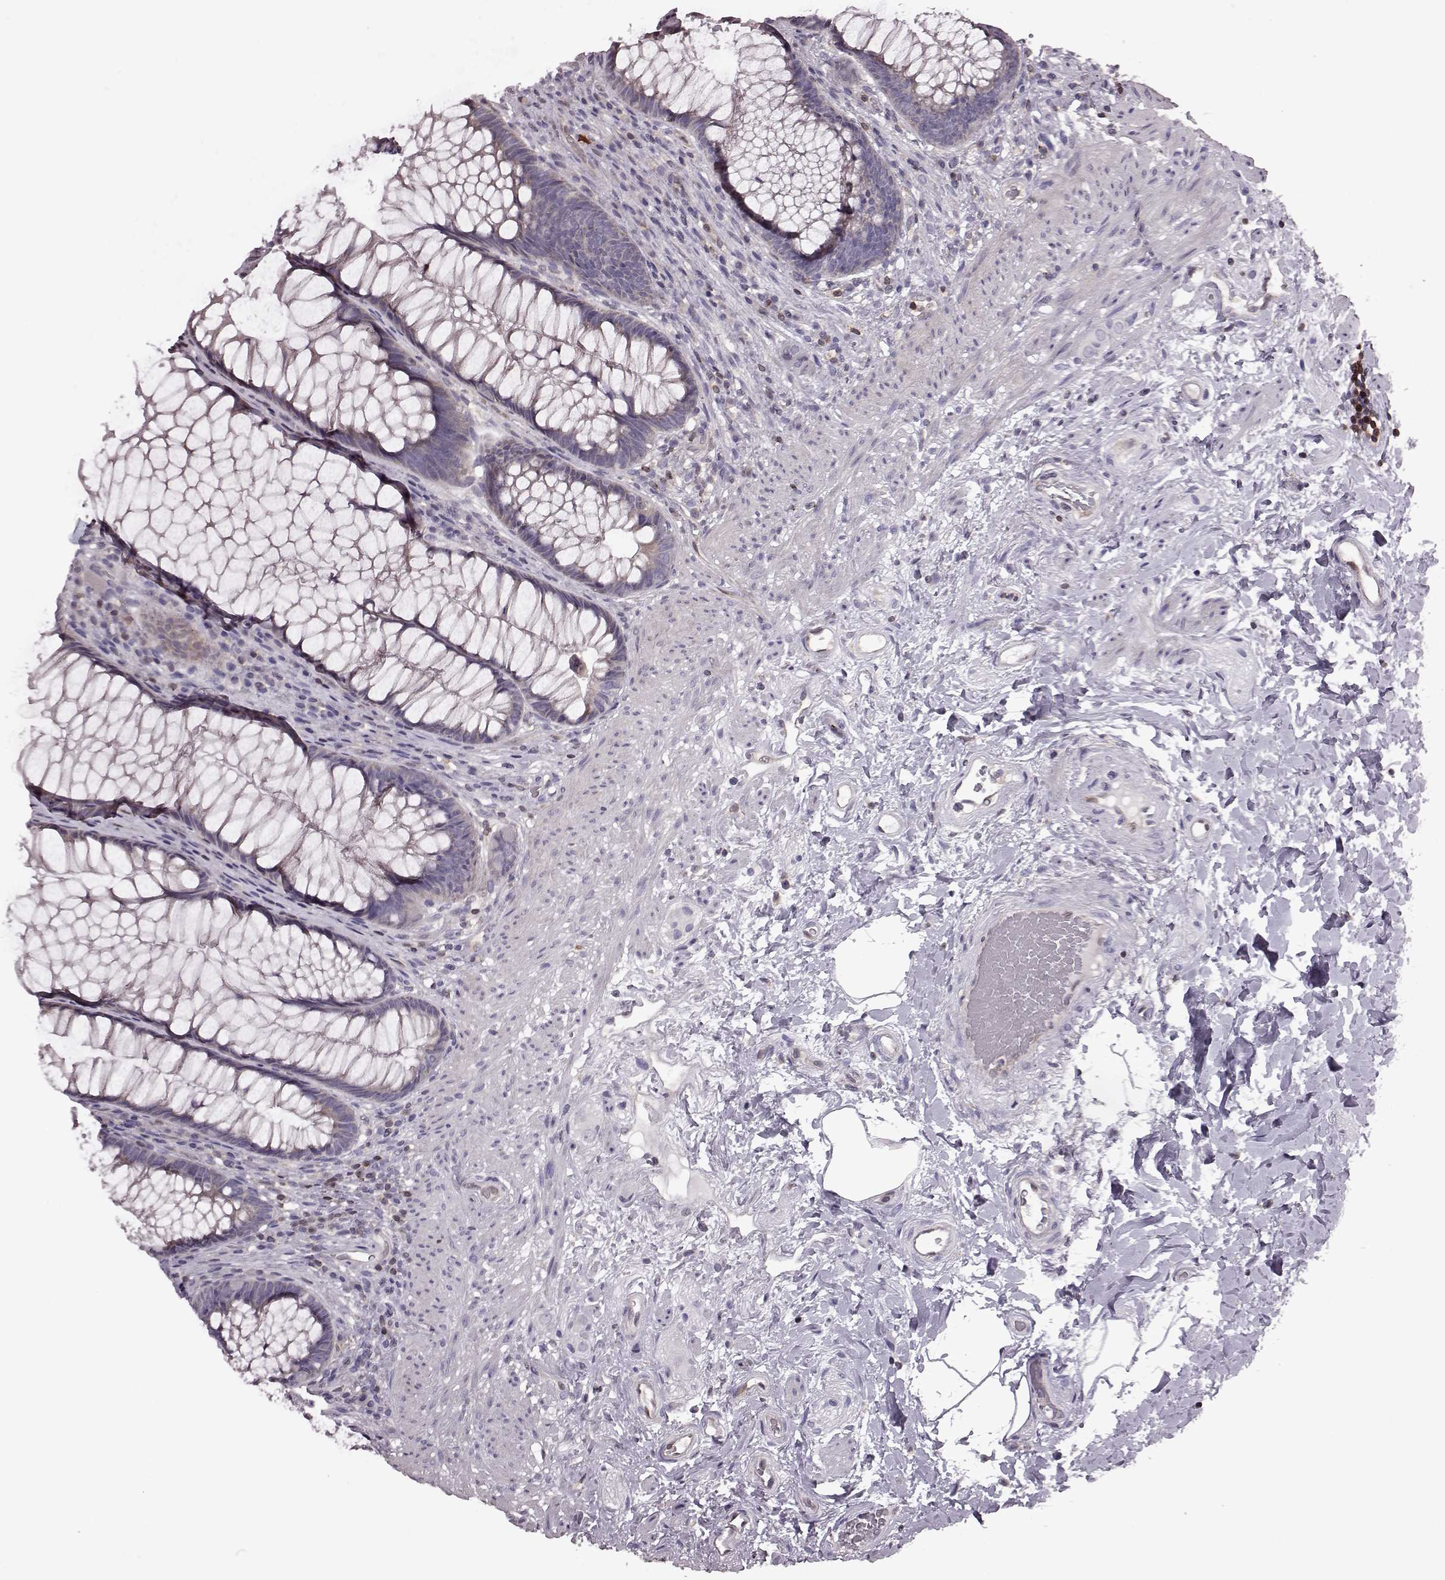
{"staining": {"intensity": "weak", "quantity": "<25%", "location": "cytoplasmic/membranous"}, "tissue": "rectum", "cell_type": "Glandular cells", "image_type": "normal", "snomed": [{"axis": "morphology", "description": "Normal tissue, NOS"}, {"axis": "topography", "description": "Smooth muscle"}, {"axis": "topography", "description": "Rectum"}], "caption": "A photomicrograph of rectum stained for a protein displays no brown staining in glandular cells. (Brightfield microscopy of DAB immunohistochemistry at high magnification).", "gene": "CDC42SE1", "patient": {"sex": "male", "age": 53}}